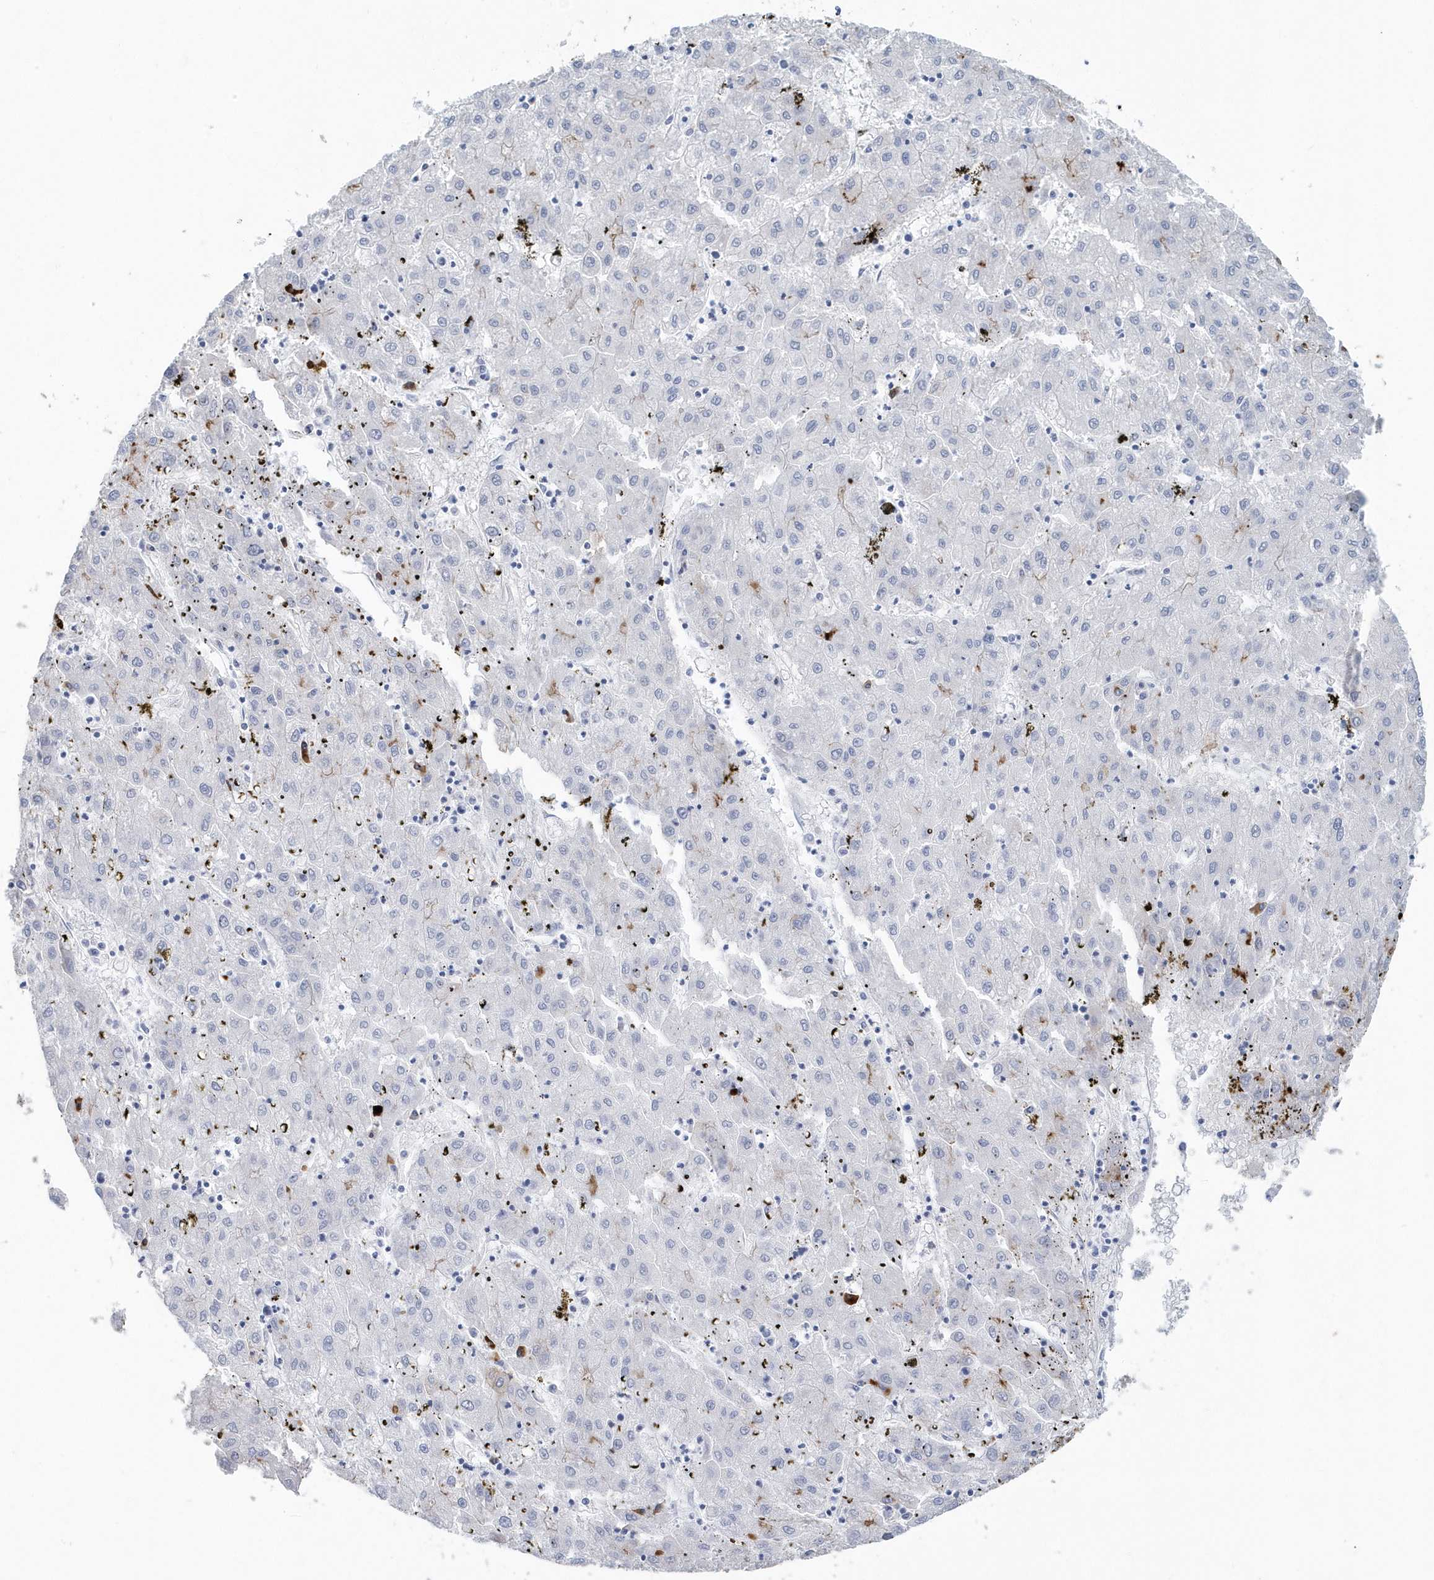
{"staining": {"intensity": "negative", "quantity": "none", "location": "none"}, "tissue": "liver cancer", "cell_type": "Tumor cells", "image_type": "cancer", "snomed": [{"axis": "morphology", "description": "Carcinoma, Hepatocellular, NOS"}, {"axis": "topography", "description": "Liver"}], "caption": "DAB immunohistochemical staining of human liver cancer (hepatocellular carcinoma) demonstrates no significant staining in tumor cells. (DAB IHC with hematoxylin counter stain).", "gene": "JCHAIN", "patient": {"sex": "male", "age": 72}}